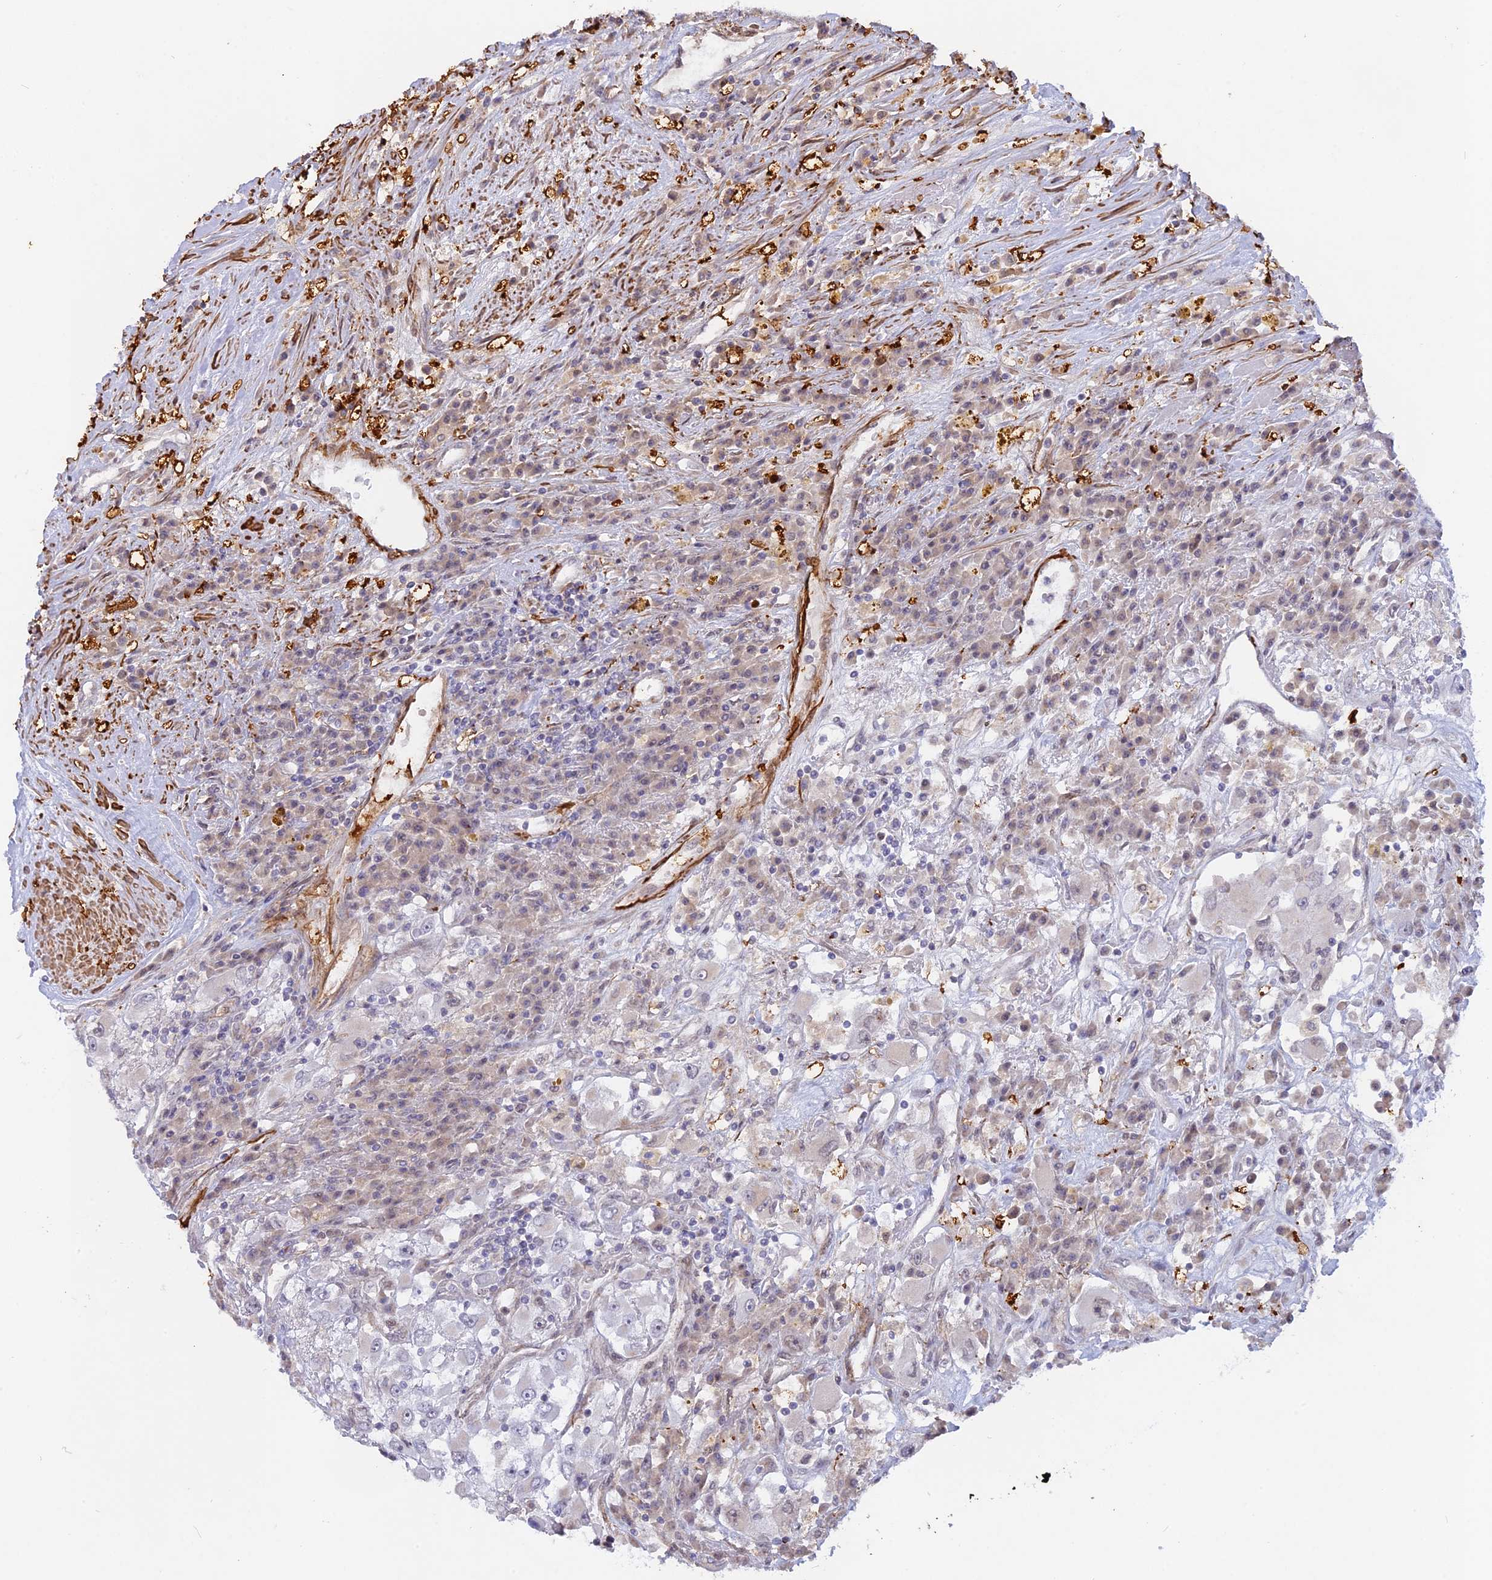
{"staining": {"intensity": "negative", "quantity": "none", "location": "none"}, "tissue": "renal cancer", "cell_type": "Tumor cells", "image_type": "cancer", "snomed": [{"axis": "morphology", "description": "Adenocarcinoma, NOS"}, {"axis": "topography", "description": "Kidney"}], "caption": "Immunohistochemical staining of human renal adenocarcinoma displays no significant staining in tumor cells.", "gene": "CCDC154", "patient": {"sex": "female", "age": 52}}